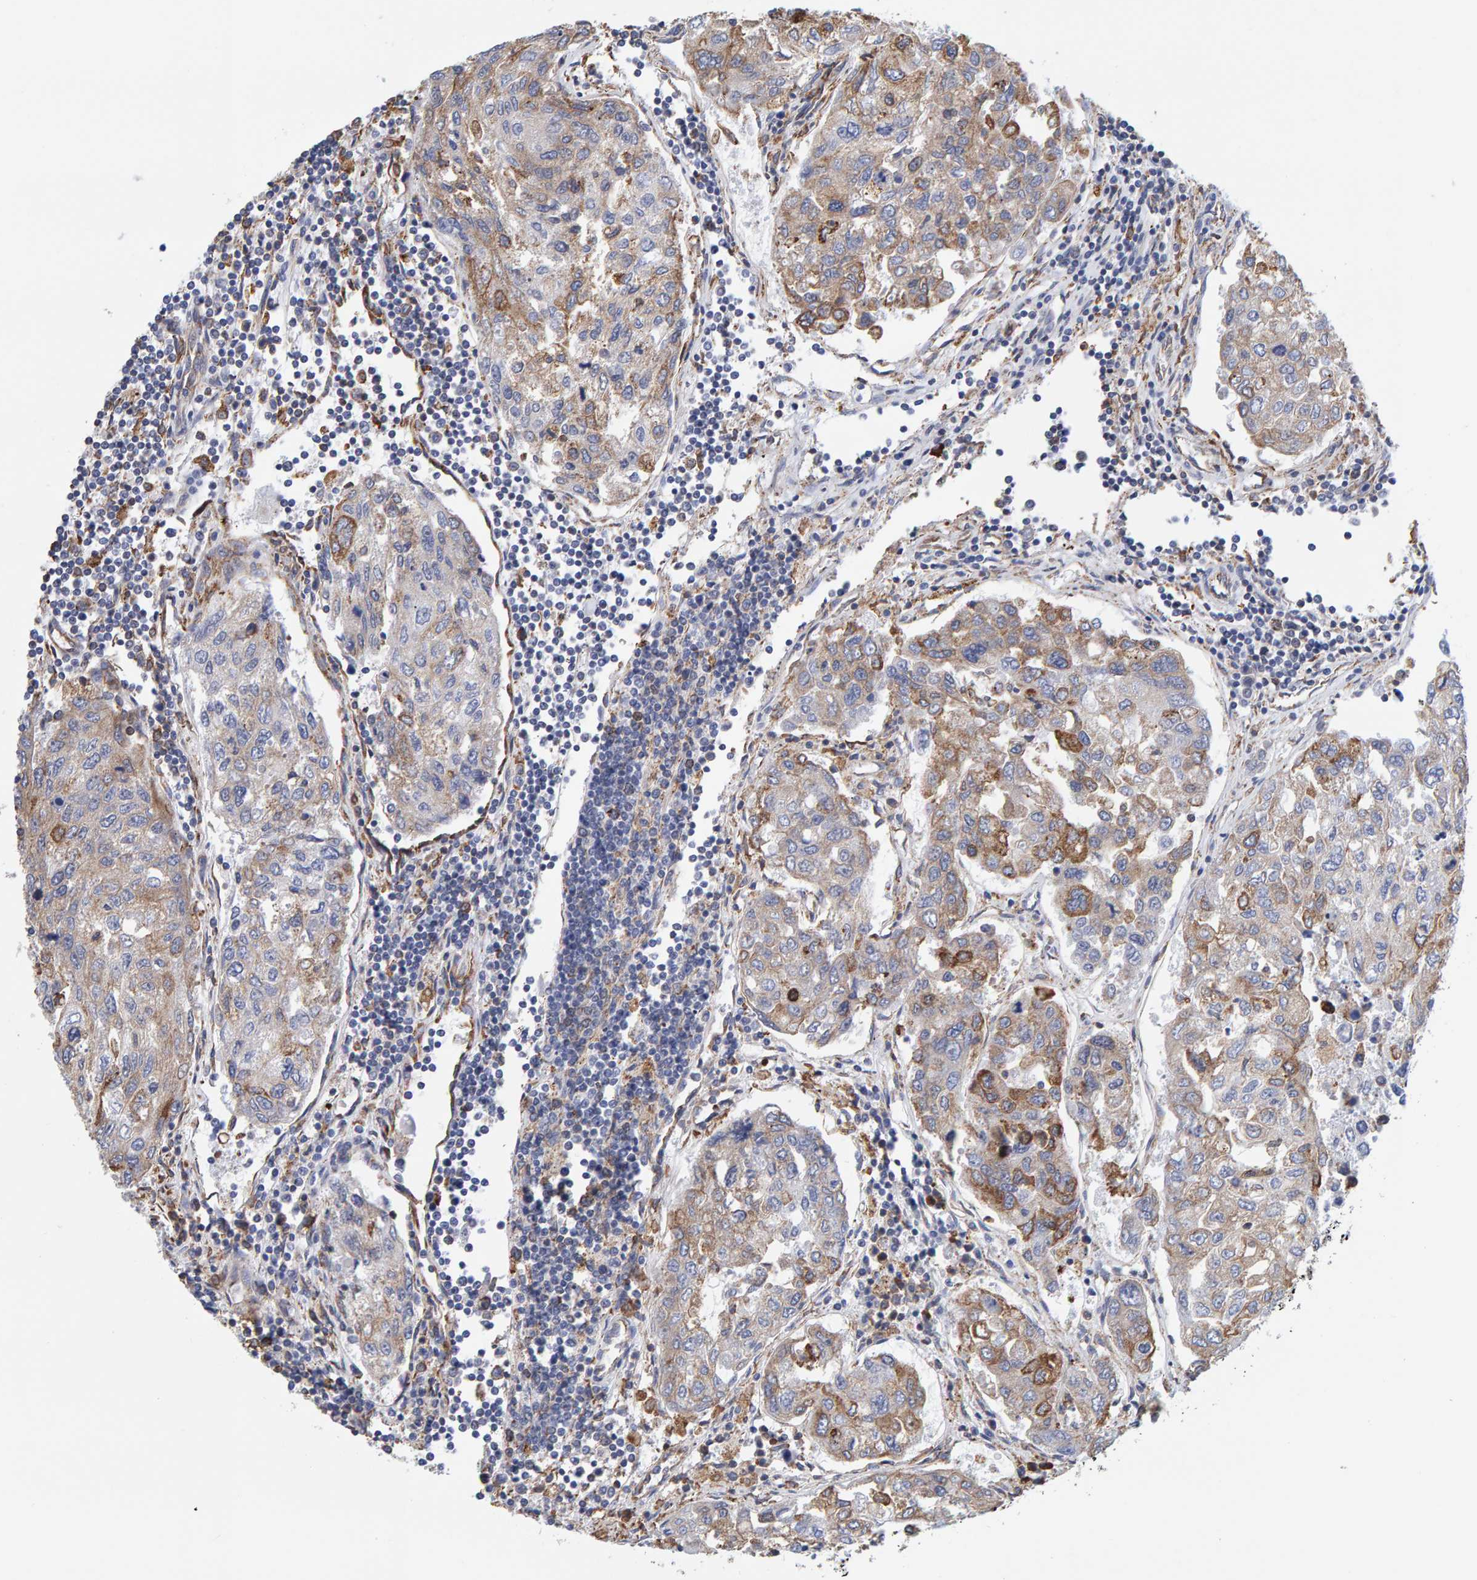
{"staining": {"intensity": "moderate", "quantity": "25%-75%", "location": "cytoplasmic/membranous"}, "tissue": "urothelial cancer", "cell_type": "Tumor cells", "image_type": "cancer", "snomed": [{"axis": "morphology", "description": "Urothelial carcinoma, High grade"}, {"axis": "topography", "description": "Lymph node"}, {"axis": "topography", "description": "Urinary bladder"}], "caption": "About 25%-75% of tumor cells in urothelial cancer display moderate cytoplasmic/membranous protein staining as visualized by brown immunohistochemical staining.", "gene": "SGPL1", "patient": {"sex": "male", "age": 51}}